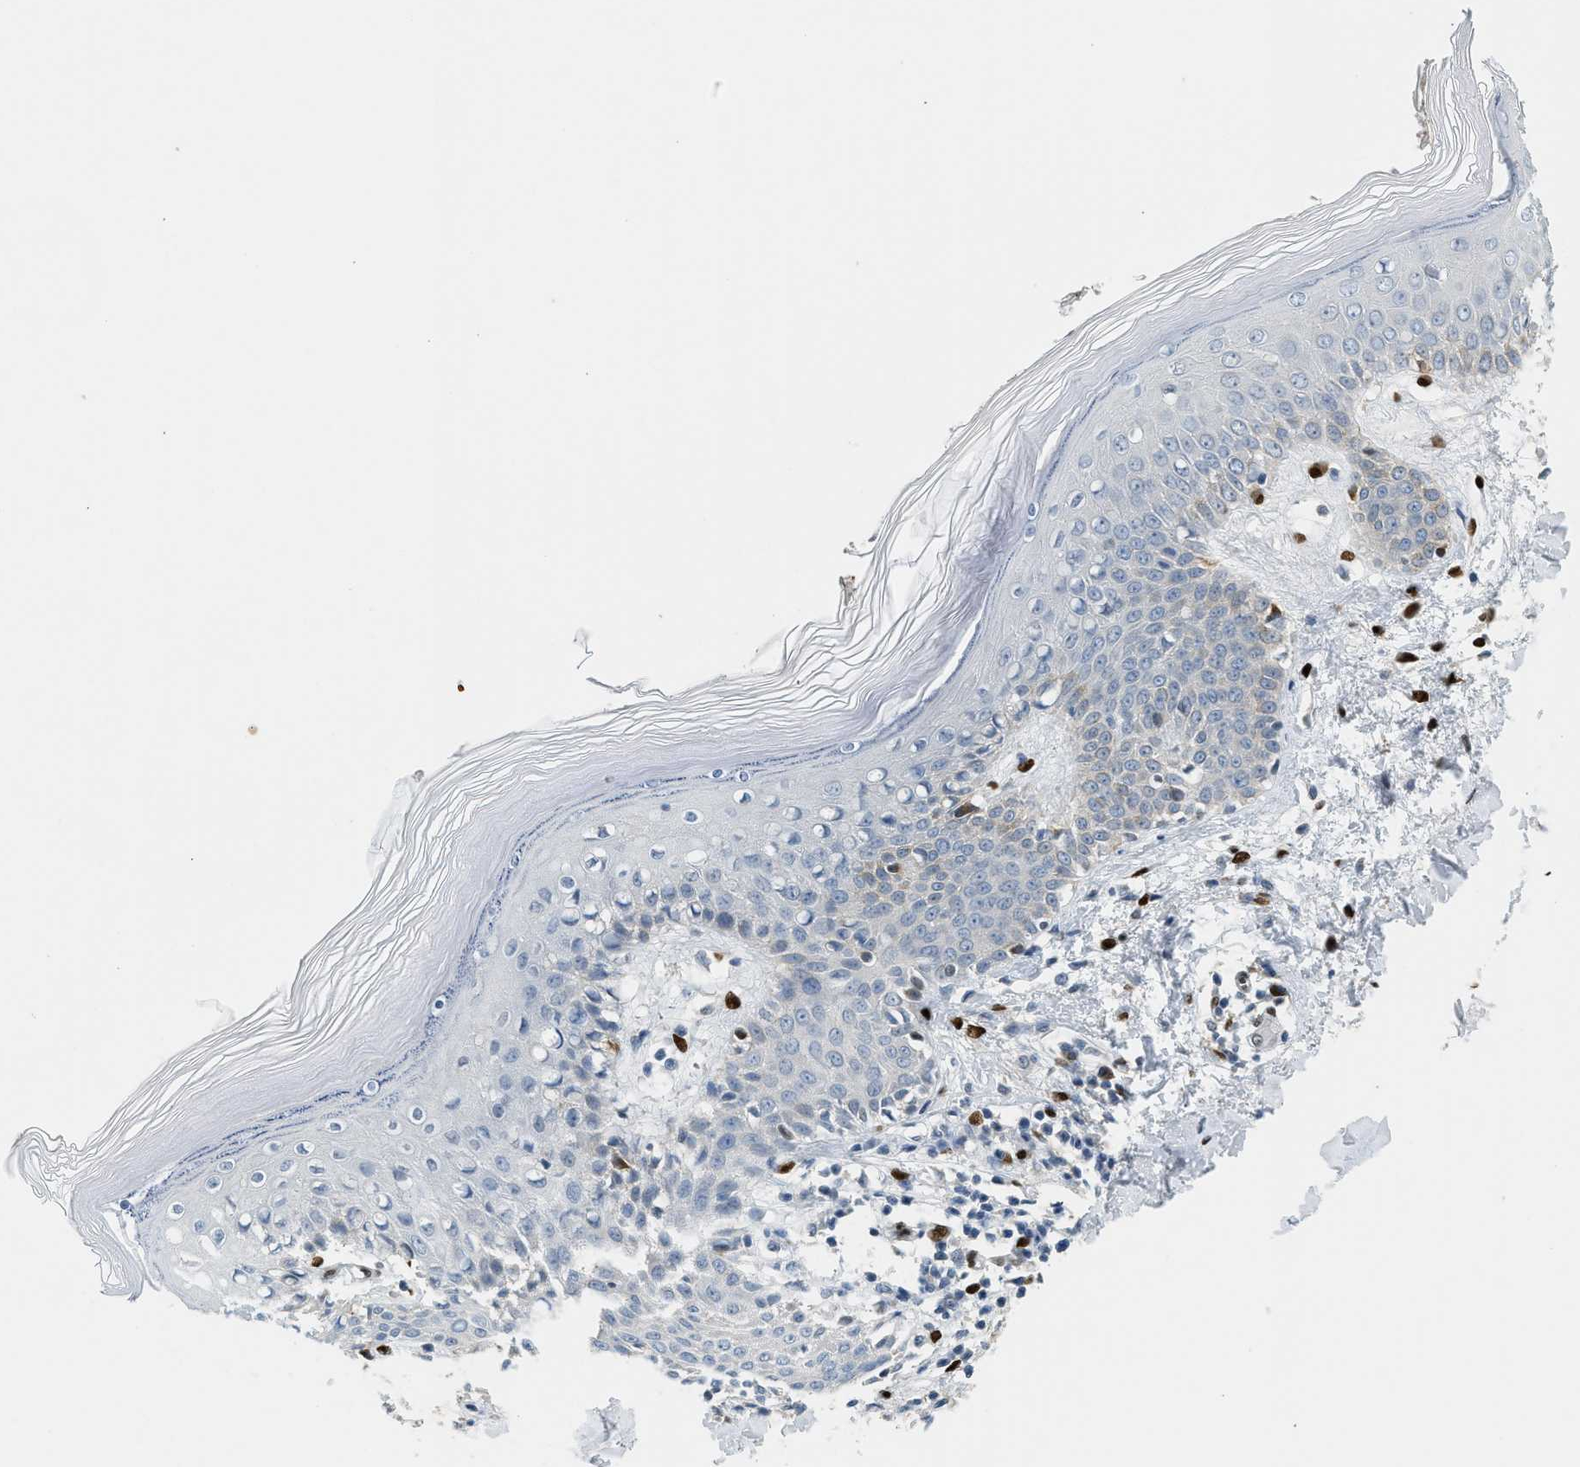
{"staining": {"intensity": "strong", "quantity": ">75%", "location": "nuclear"}, "tissue": "skin", "cell_type": "Fibroblasts", "image_type": "normal", "snomed": [{"axis": "morphology", "description": "Normal tissue, NOS"}, {"axis": "topography", "description": "Skin"}], "caption": "Benign skin shows strong nuclear positivity in about >75% of fibroblasts, visualized by immunohistochemistry.", "gene": "ZBTB20", "patient": {"sex": "male", "age": 53}}